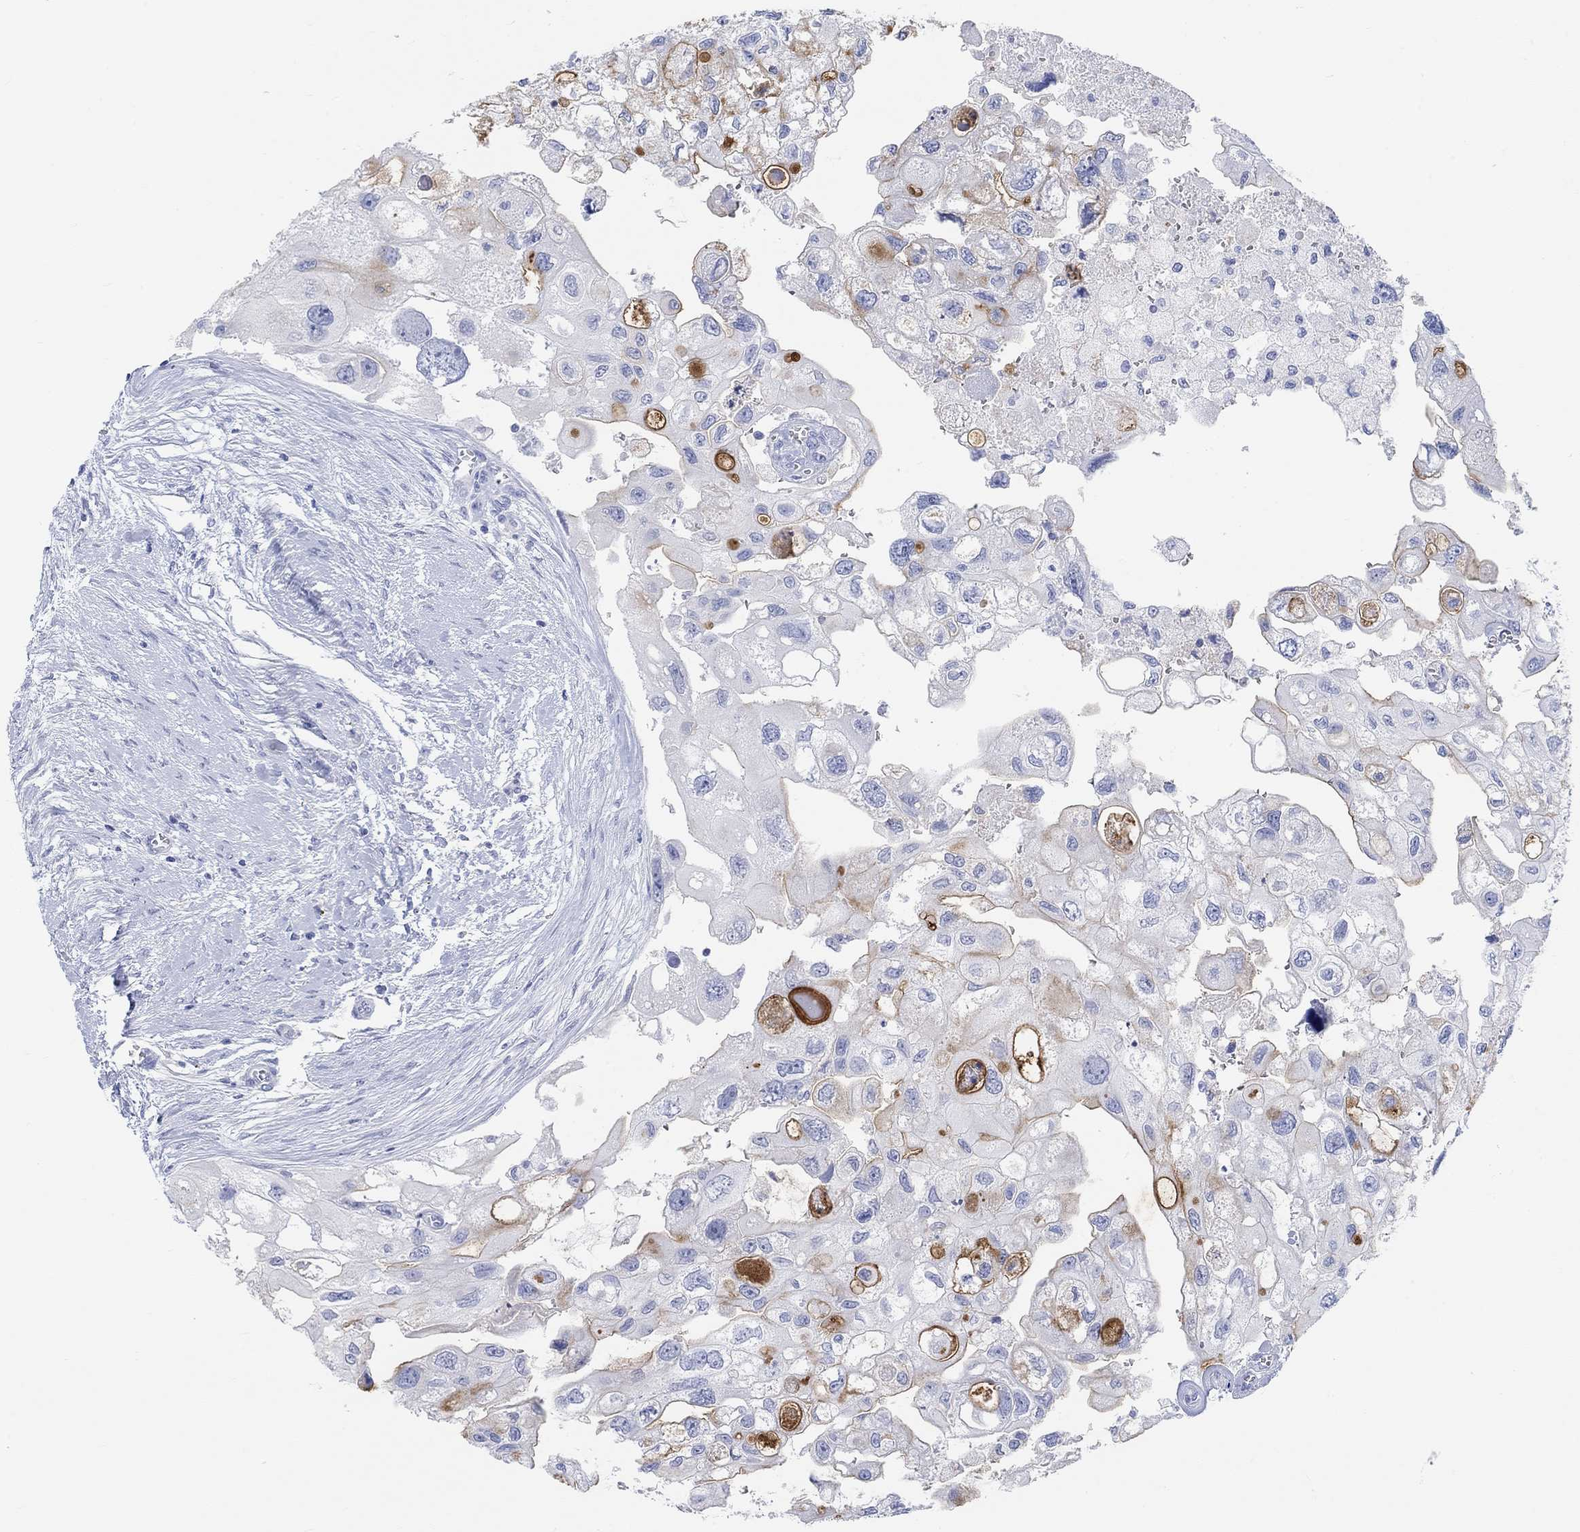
{"staining": {"intensity": "strong", "quantity": "<25%", "location": "cytoplasmic/membranous"}, "tissue": "urothelial cancer", "cell_type": "Tumor cells", "image_type": "cancer", "snomed": [{"axis": "morphology", "description": "Urothelial carcinoma, High grade"}, {"axis": "topography", "description": "Urinary bladder"}], "caption": "This is an image of immunohistochemistry (IHC) staining of urothelial cancer, which shows strong expression in the cytoplasmic/membranous of tumor cells.", "gene": "XIRP2", "patient": {"sex": "male", "age": 59}}